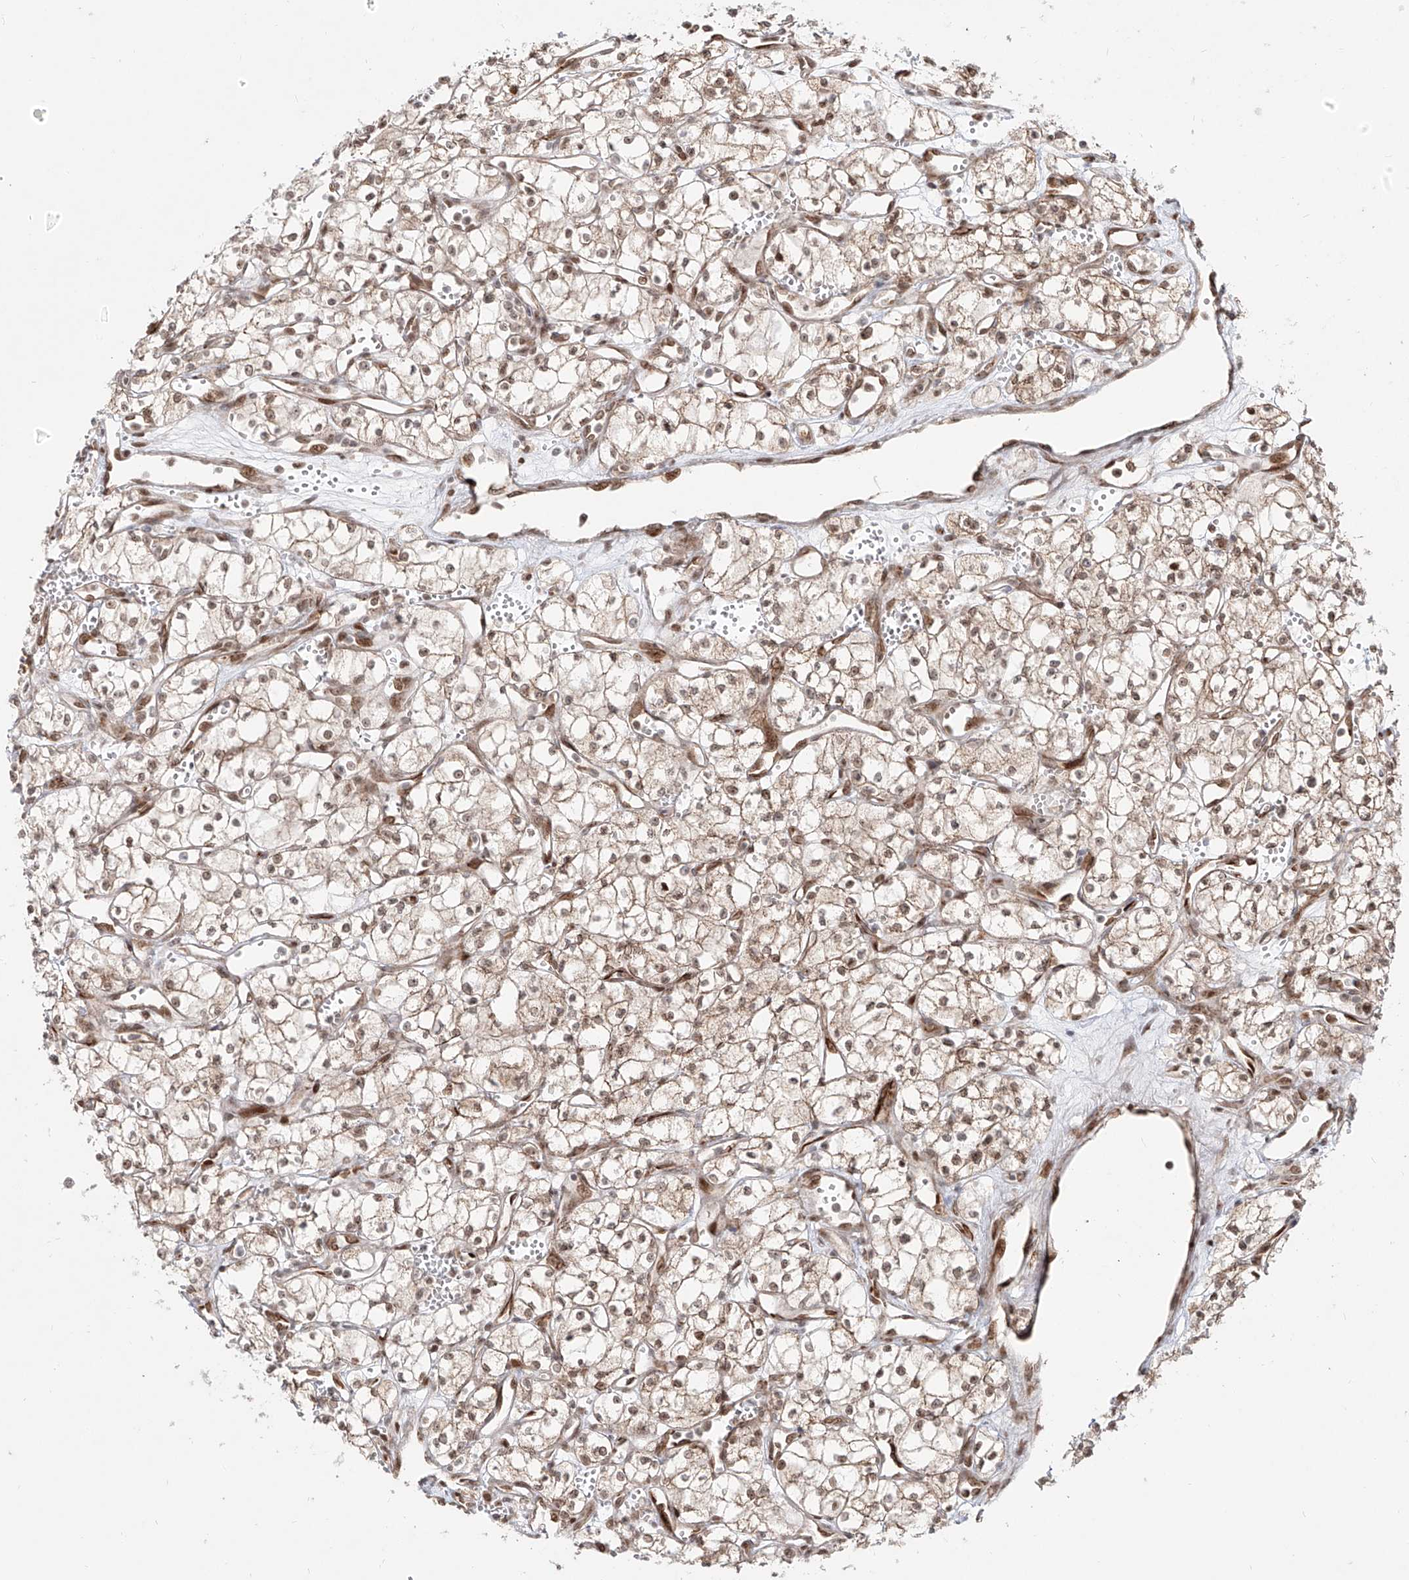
{"staining": {"intensity": "moderate", "quantity": ">75%", "location": "cytoplasmic/membranous,nuclear"}, "tissue": "renal cancer", "cell_type": "Tumor cells", "image_type": "cancer", "snomed": [{"axis": "morphology", "description": "Adenocarcinoma, NOS"}, {"axis": "topography", "description": "Kidney"}], "caption": "This is a photomicrograph of IHC staining of renal adenocarcinoma, which shows moderate staining in the cytoplasmic/membranous and nuclear of tumor cells.", "gene": "ZNF710", "patient": {"sex": "male", "age": 59}}